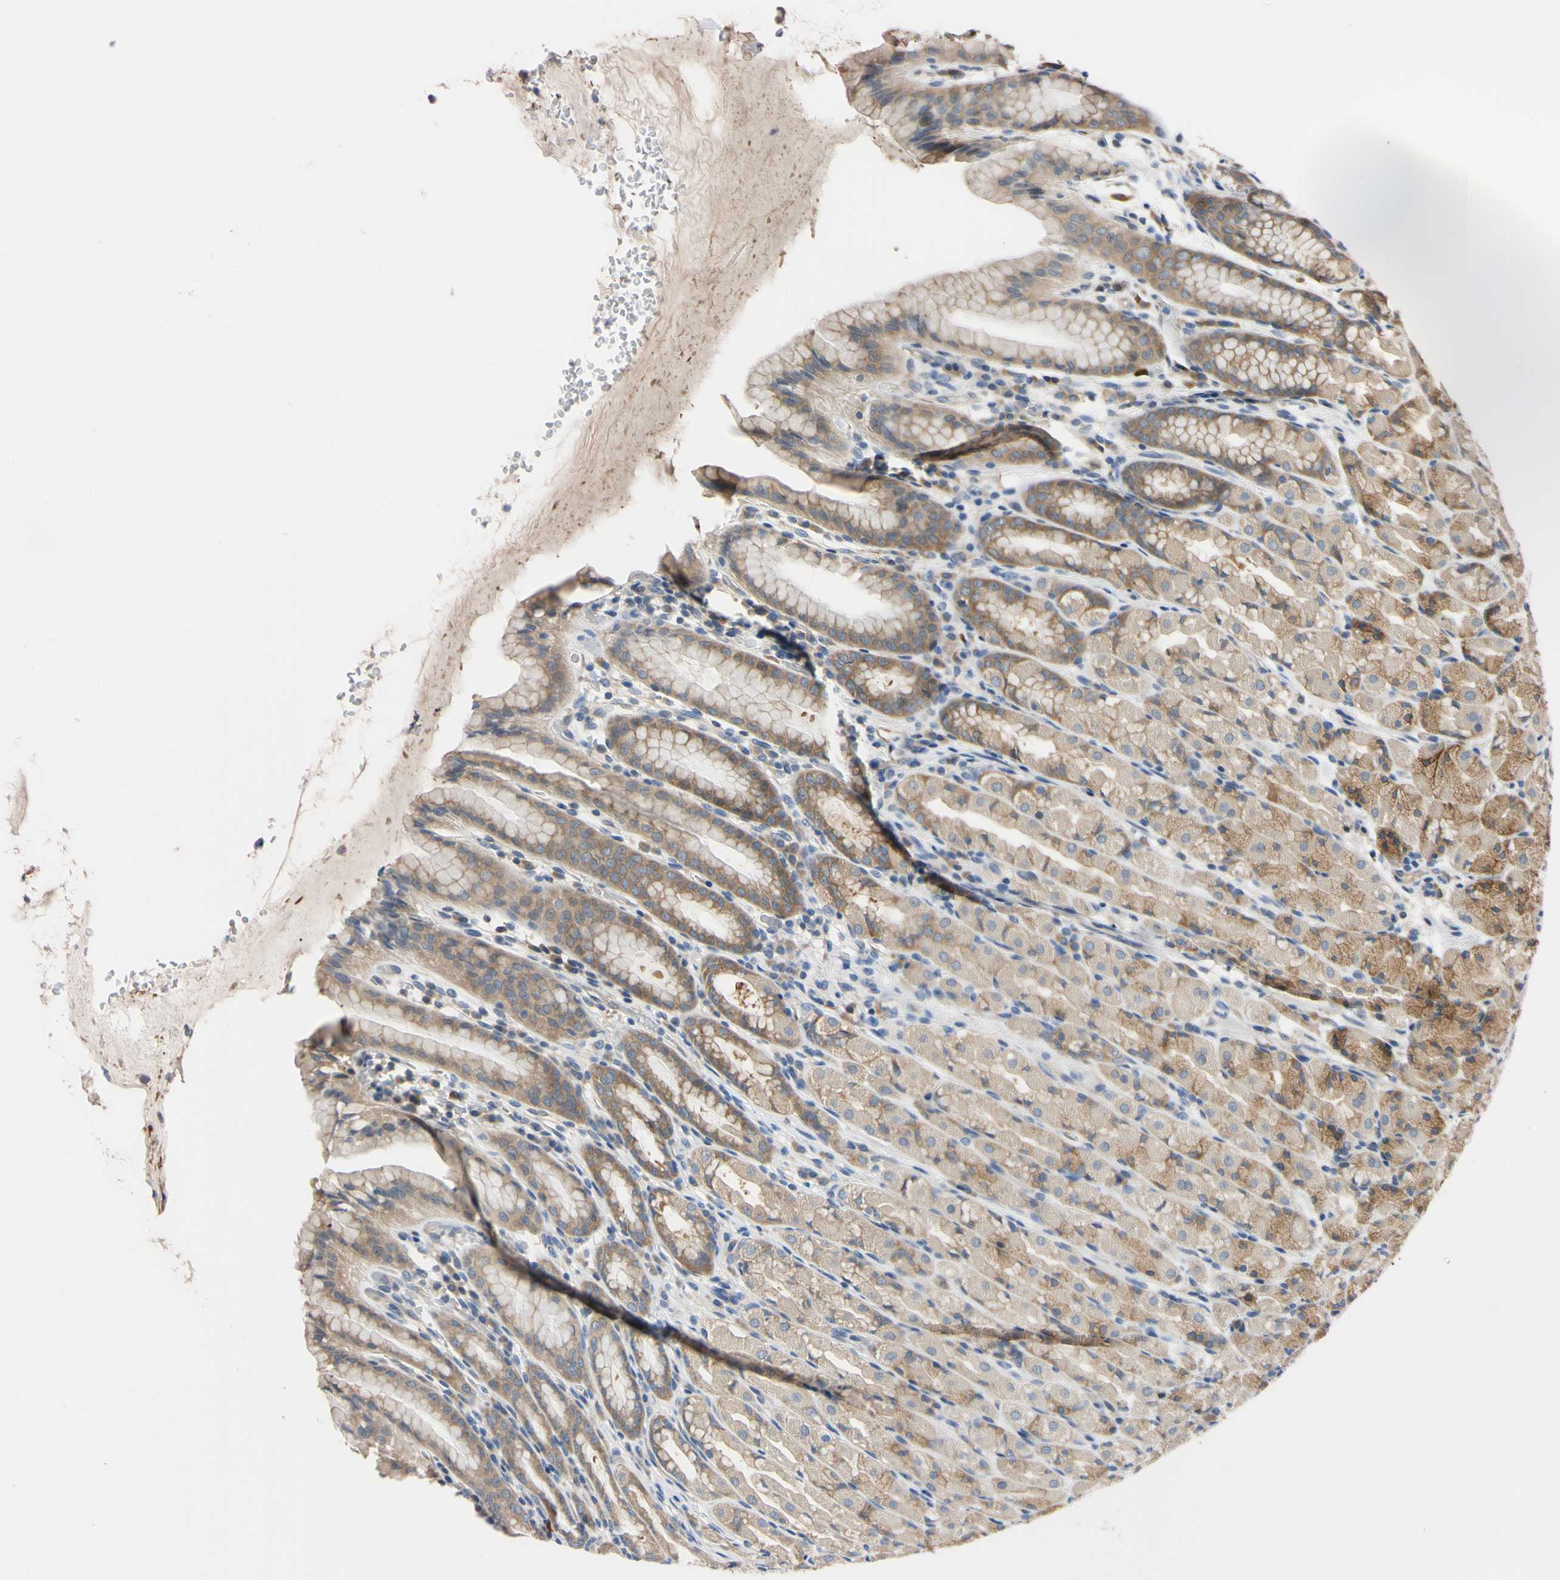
{"staining": {"intensity": "moderate", "quantity": "25%-75%", "location": "cytoplasmic/membranous"}, "tissue": "stomach", "cell_type": "Glandular cells", "image_type": "normal", "snomed": [{"axis": "morphology", "description": "Normal tissue, NOS"}, {"axis": "topography", "description": "Stomach, upper"}], "caption": "Unremarkable stomach displays moderate cytoplasmic/membranous staining in about 25%-75% of glandular cells, visualized by immunohistochemistry. The staining was performed using DAB, with brown indicating positive protein expression. Nuclei are stained blue with hematoxylin.", "gene": "RARS1", "patient": {"sex": "male", "age": 68}}